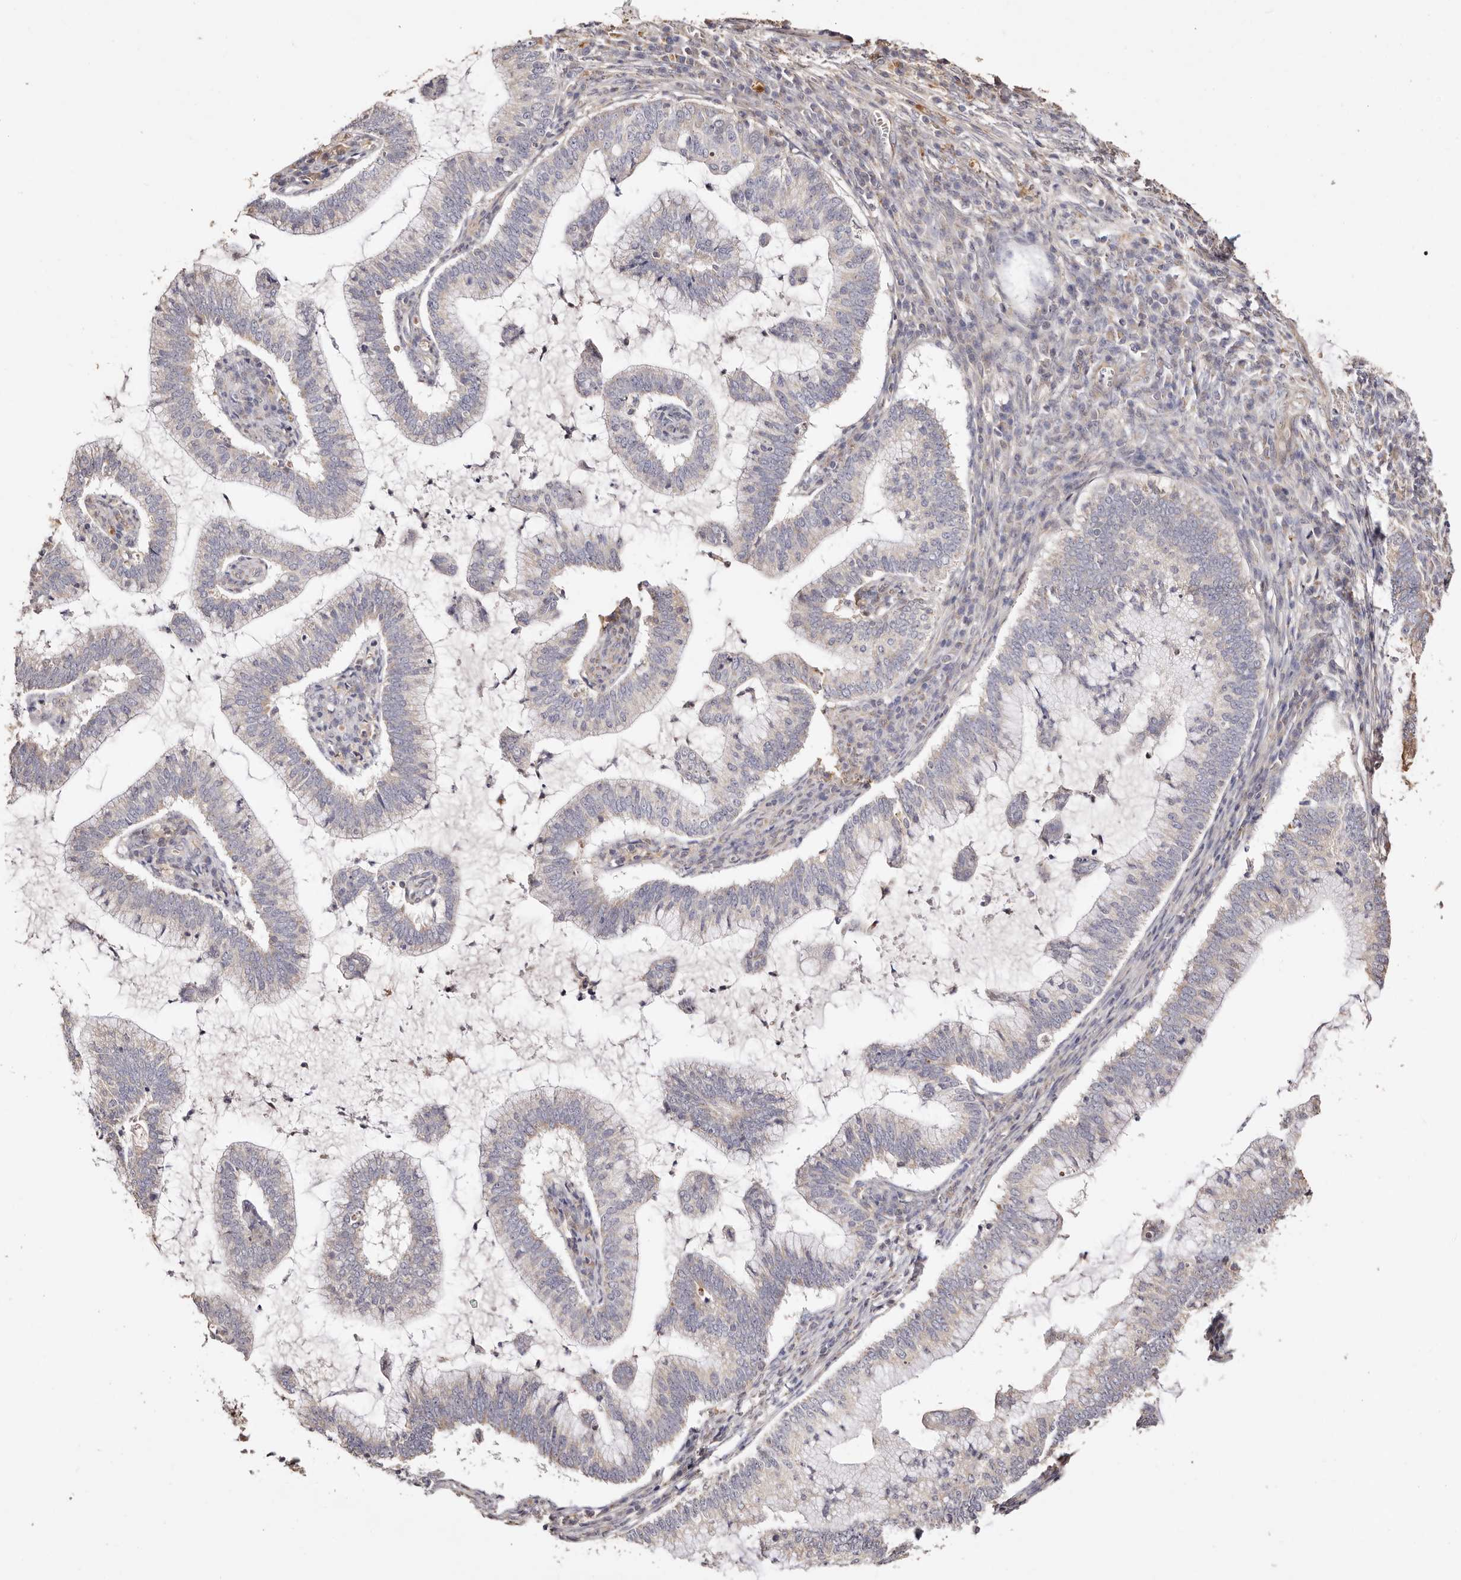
{"staining": {"intensity": "weak", "quantity": "25%-75%", "location": "cytoplasmic/membranous"}, "tissue": "cervical cancer", "cell_type": "Tumor cells", "image_type": "cancer", "snomed": [{"axis": "morphology", "description": "Adenocarcinoma, NOS"}, {"axis": "topography", "description": "Cervix"}], "caption": "Tumor cells reveal low levels of weak cytoplasmic/membranous expression in approximately 25%-75% of cells in human cervical cancer.", "gene": "MAPK1", "patient": {"sex": "female", "age": 36}}